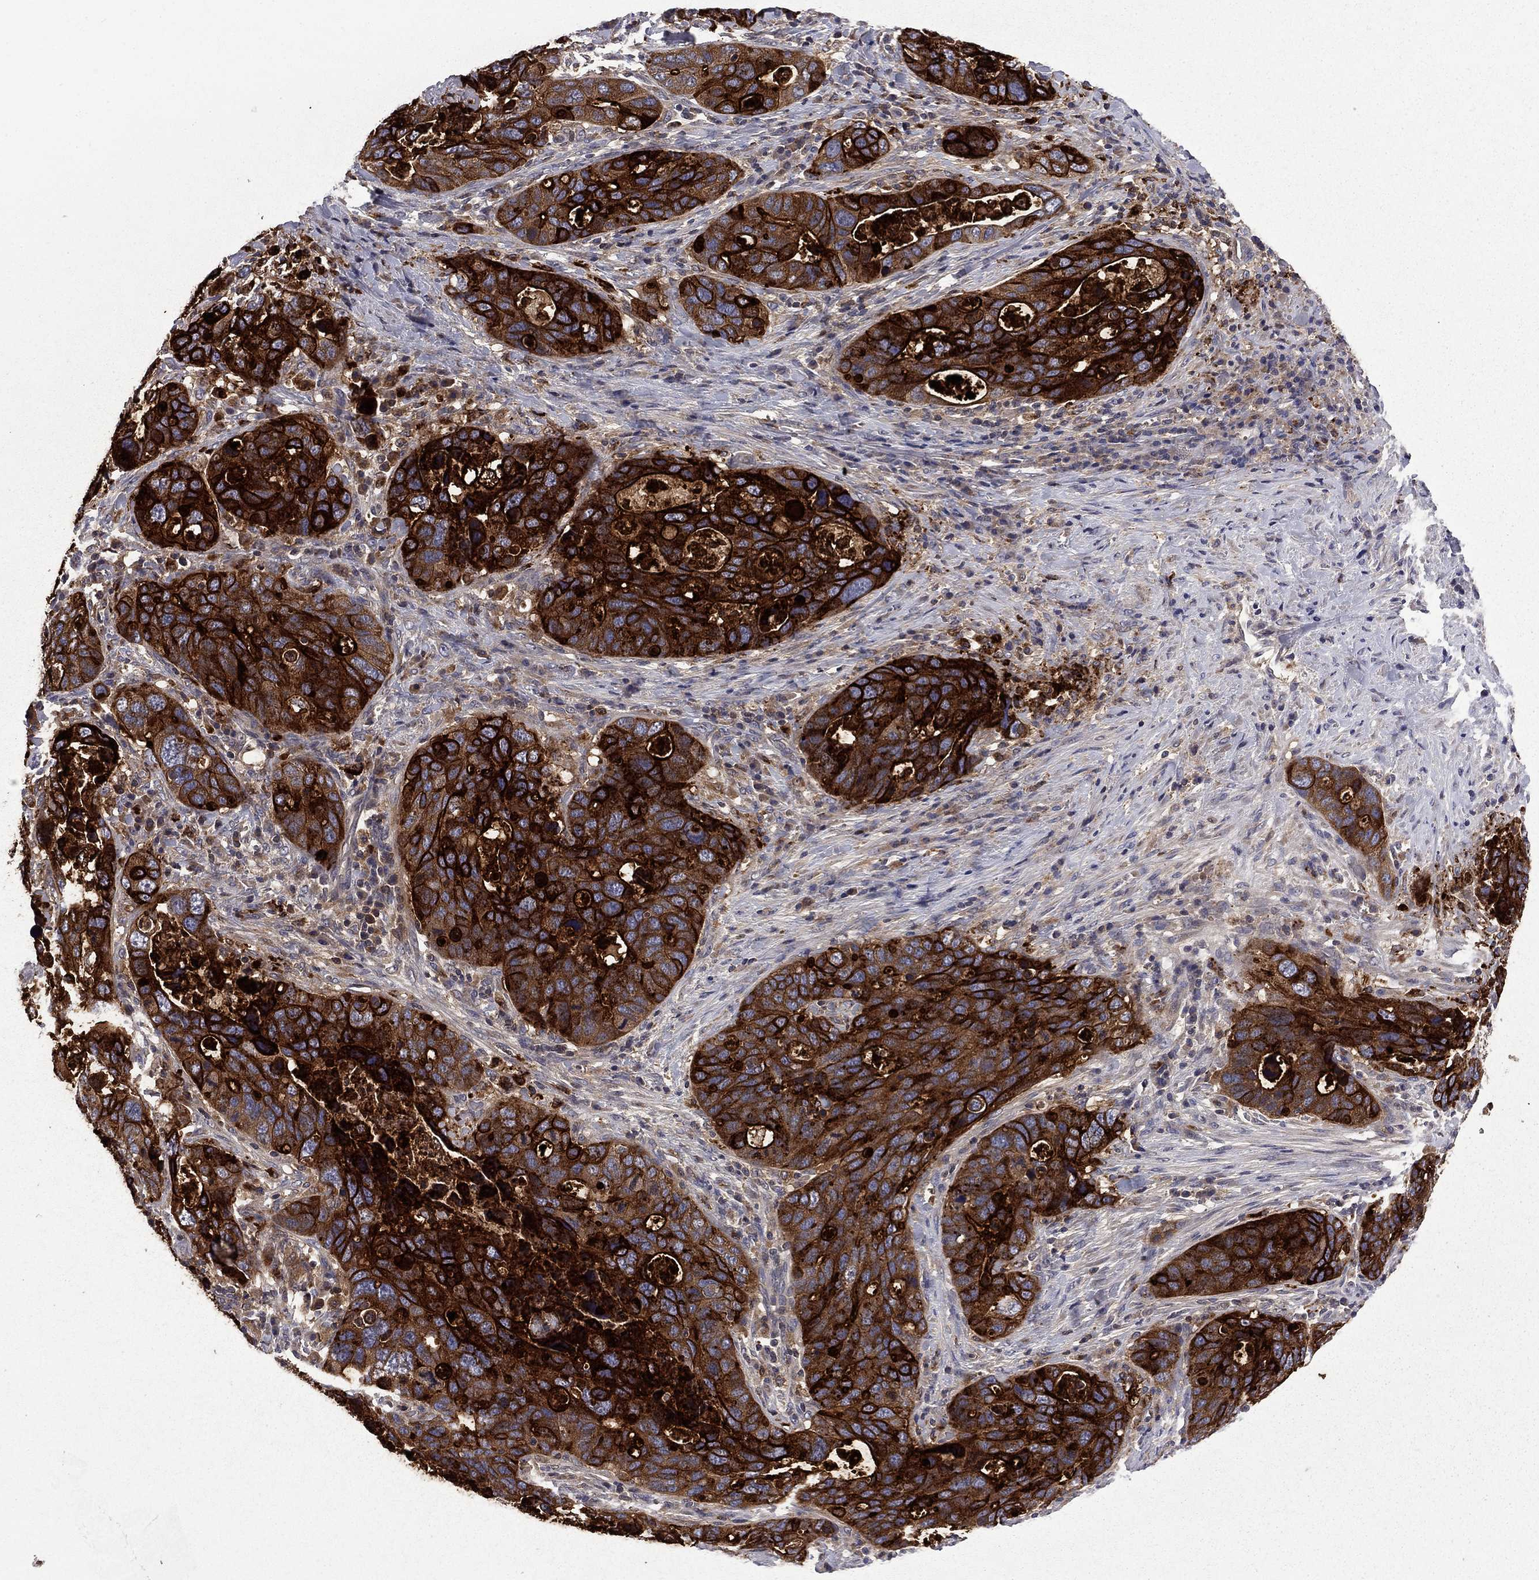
{"staining": {"intensity": "strong", "quantity": ">75%", "location": "cytoplasmic/membranous"}, "tissue": "stomach cancer", "cell_type": "Tumor cells", "image_type": "cancer", "snomed": [{"axis": "morphology", "description": "Adenocarcinoma, NOS"}, {"axis": "topography", "description": "Stomach"}], "caption": "Stomach cancer tissue exhibits strong cytoplasmic/membranous positivity in approximately >75% of tumor cells", "gene": "CEACAM7", "patient": {"sex": "male", "age": 54}}